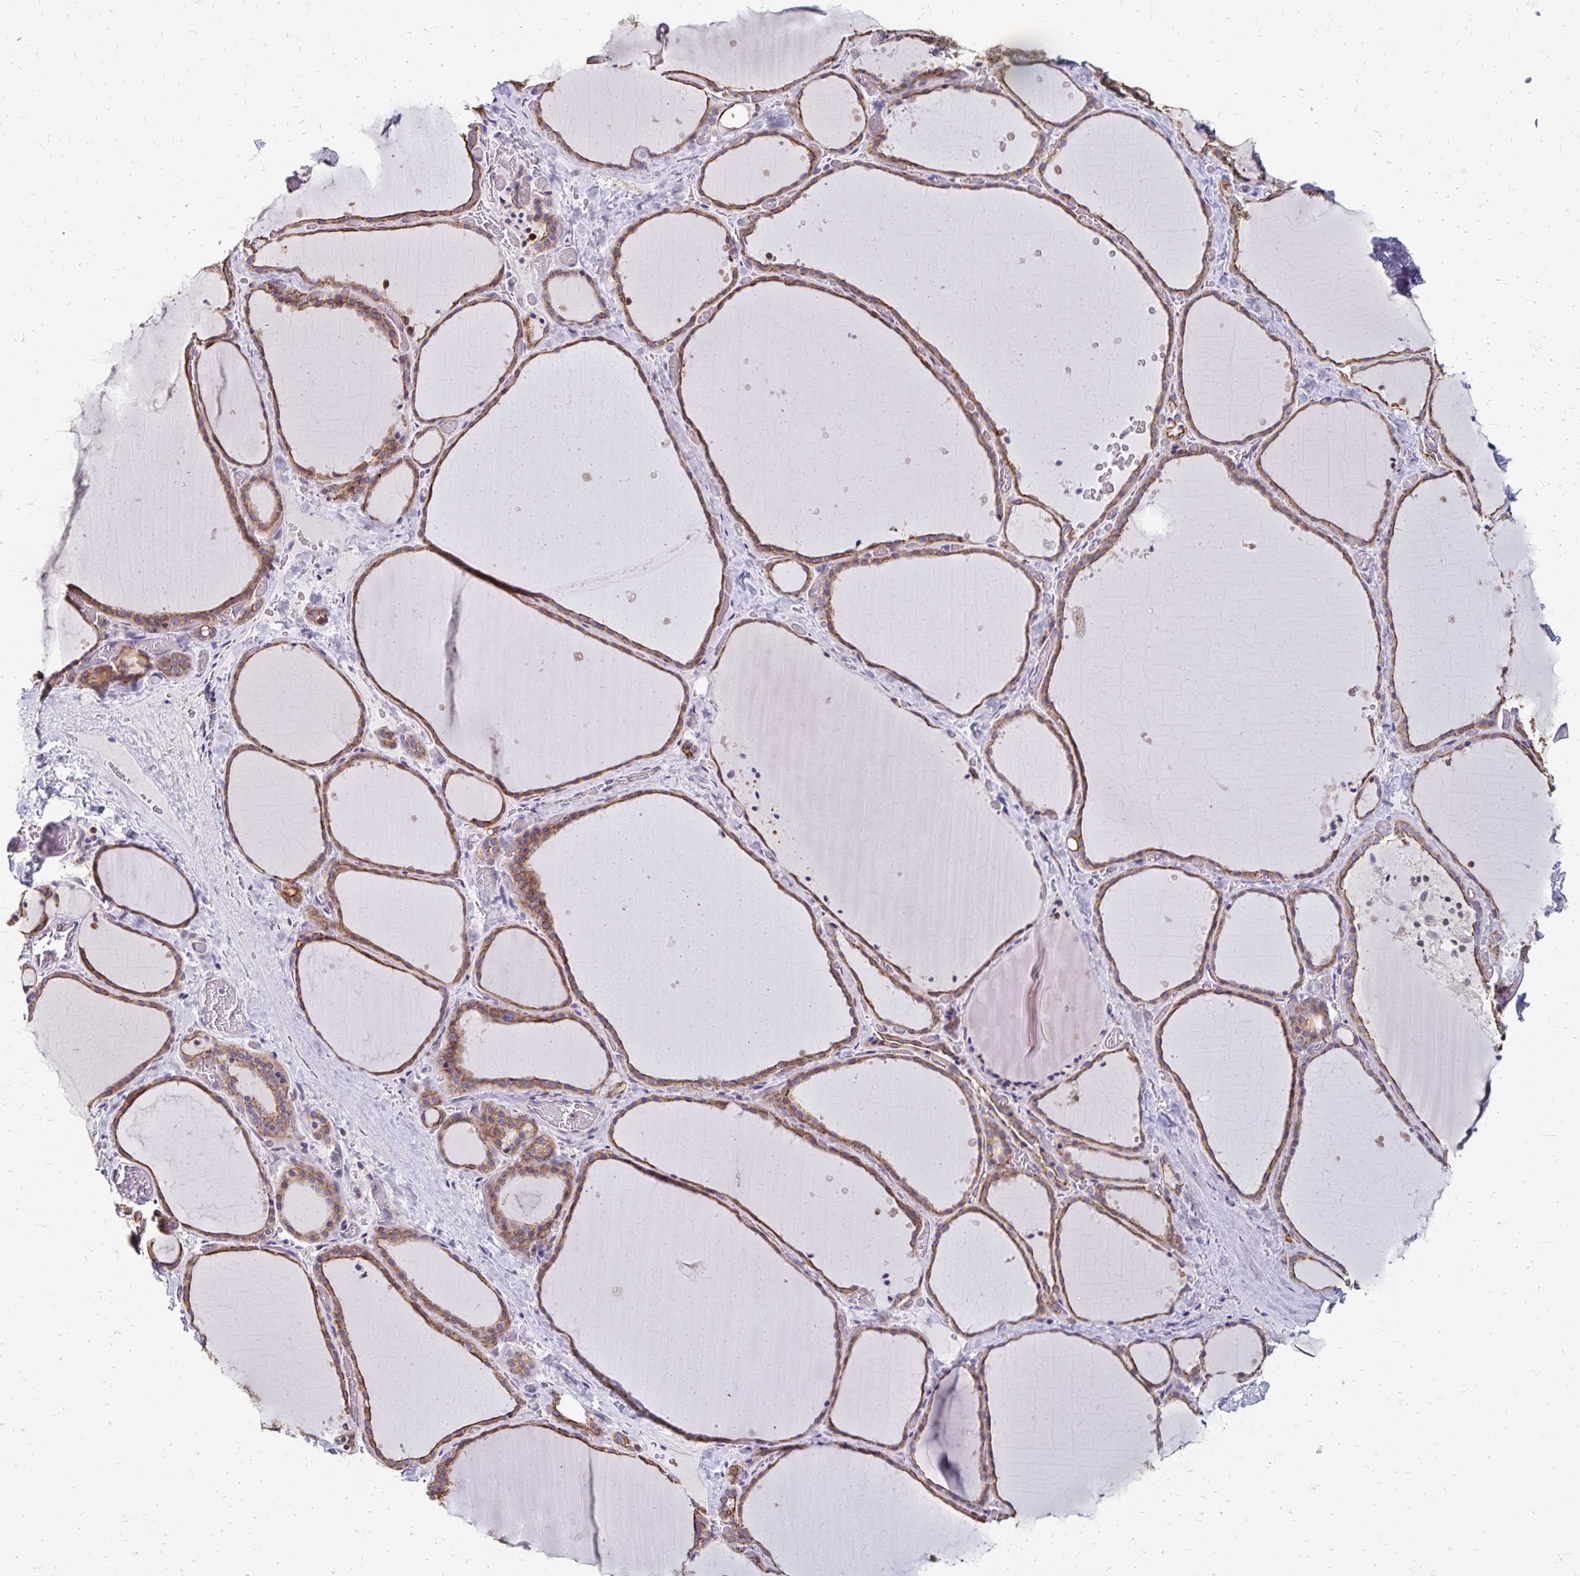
{"staining": {"intensity": "moderate", "quantity": ">75%", "location": "cytoplasmic/membranous"}, "tissue": "thyroid gland", "cell_type": "Glandular cells", "image_type": "normal", "snomed": [{"axis": "morphology", "description": "Normal tissue, NOS"}, {"axis": "topography", "description": "Thyroid gland"}], "caption": "Immunohistochemical staining of benign thyroid gland exhibits >75% levels of moderate cytoplasmic/membranous protein staining in approximately >75% of glandular cells.", "gene": "DTNB", "patient": {"sex": "female", "age": 36}}